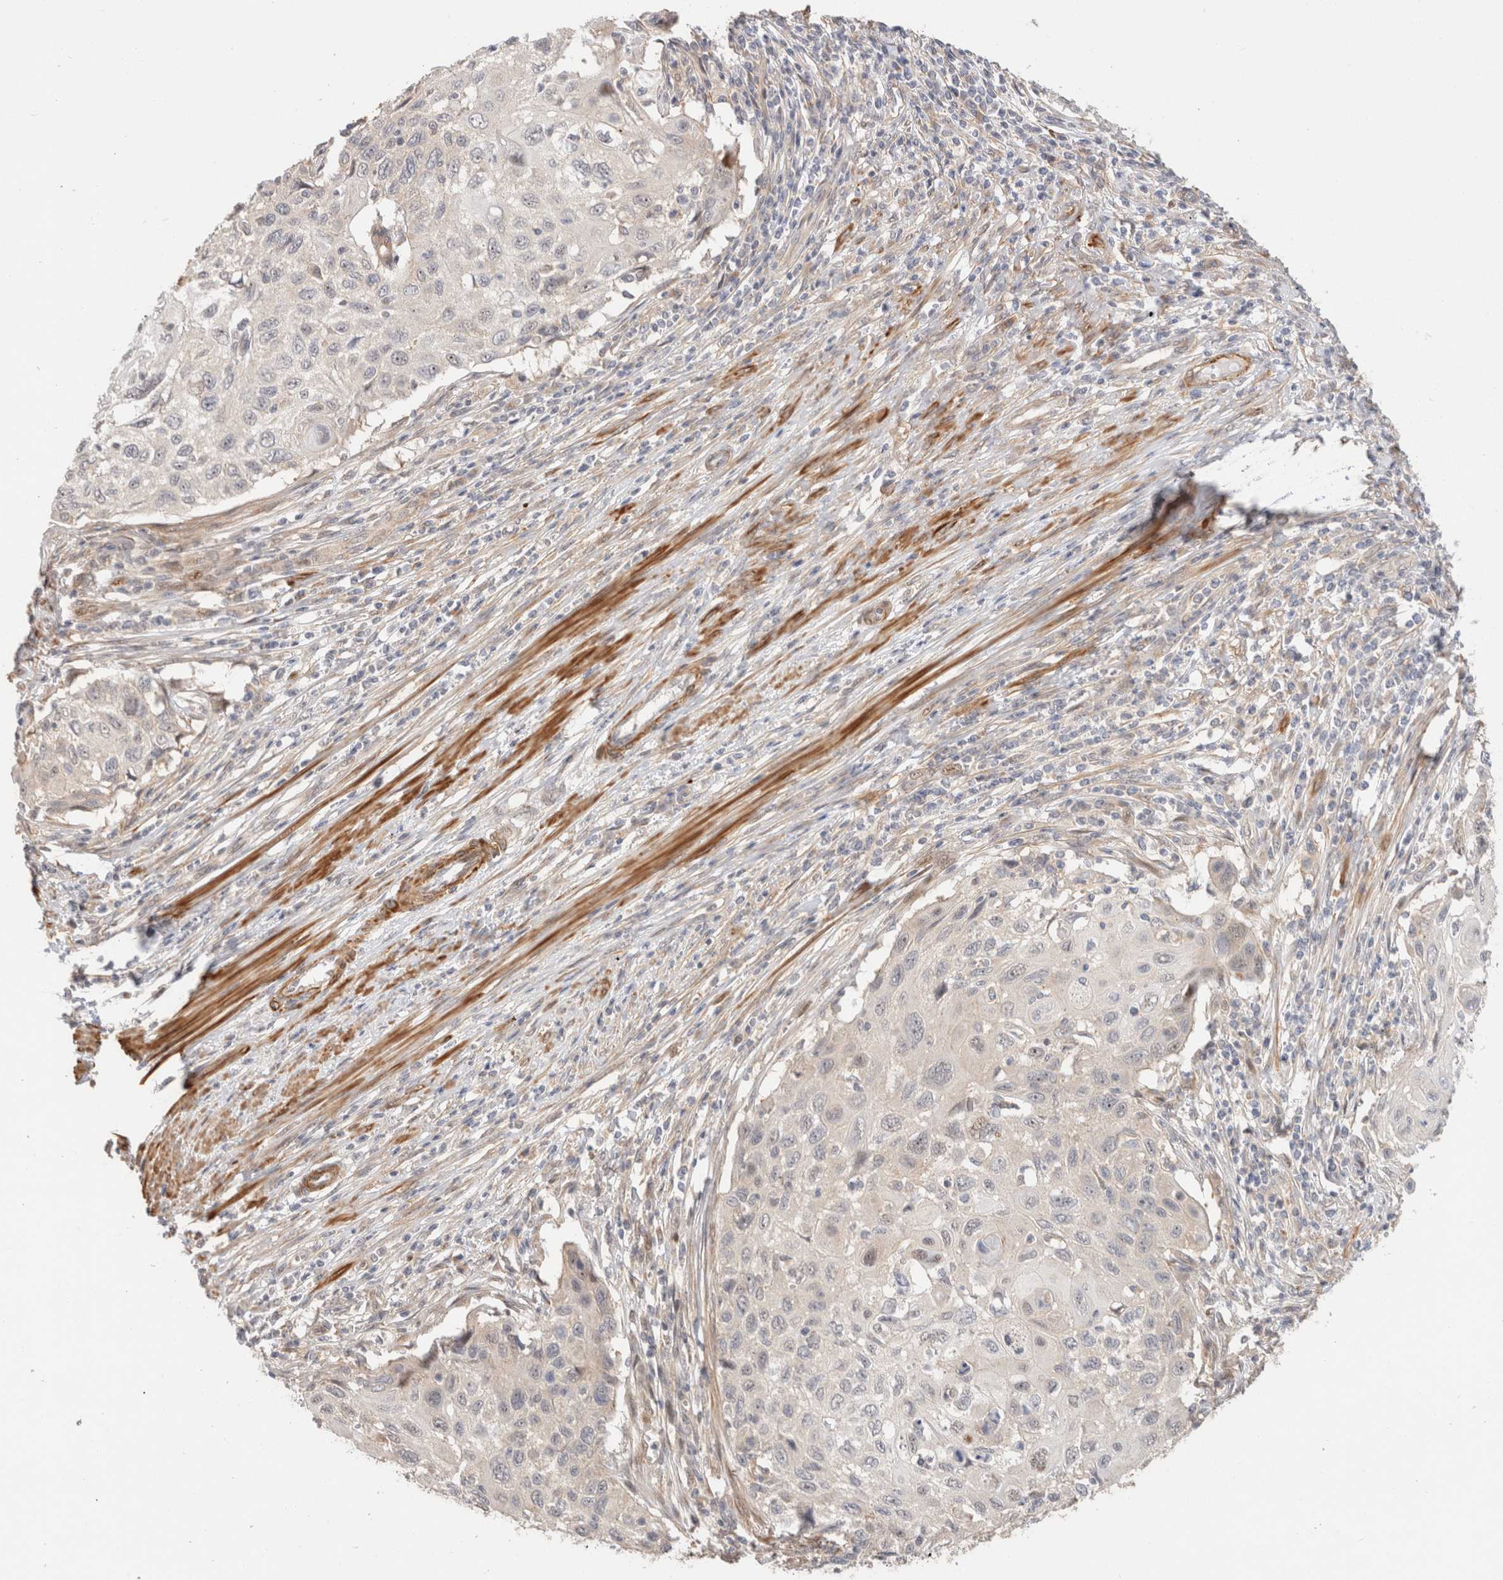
{"staining": {"intensity": "negative", "quantity": "none", "location": "none"}, "tissue": "cervical cancer", "cell_type": "Tumor cells", "image_type": "cancer", "snomed": [{"axis": "morphology", "description": "Squamous cell carcinoma, NOS"}, {"axis": "topography", "description": "Cervix"}], "caption": "An IHC image of cervical cancer is shown. There is no staining in tumor cells of cervical cancer.", "gene": "ID3", "patient": {"sex": "female", "age": 70}}